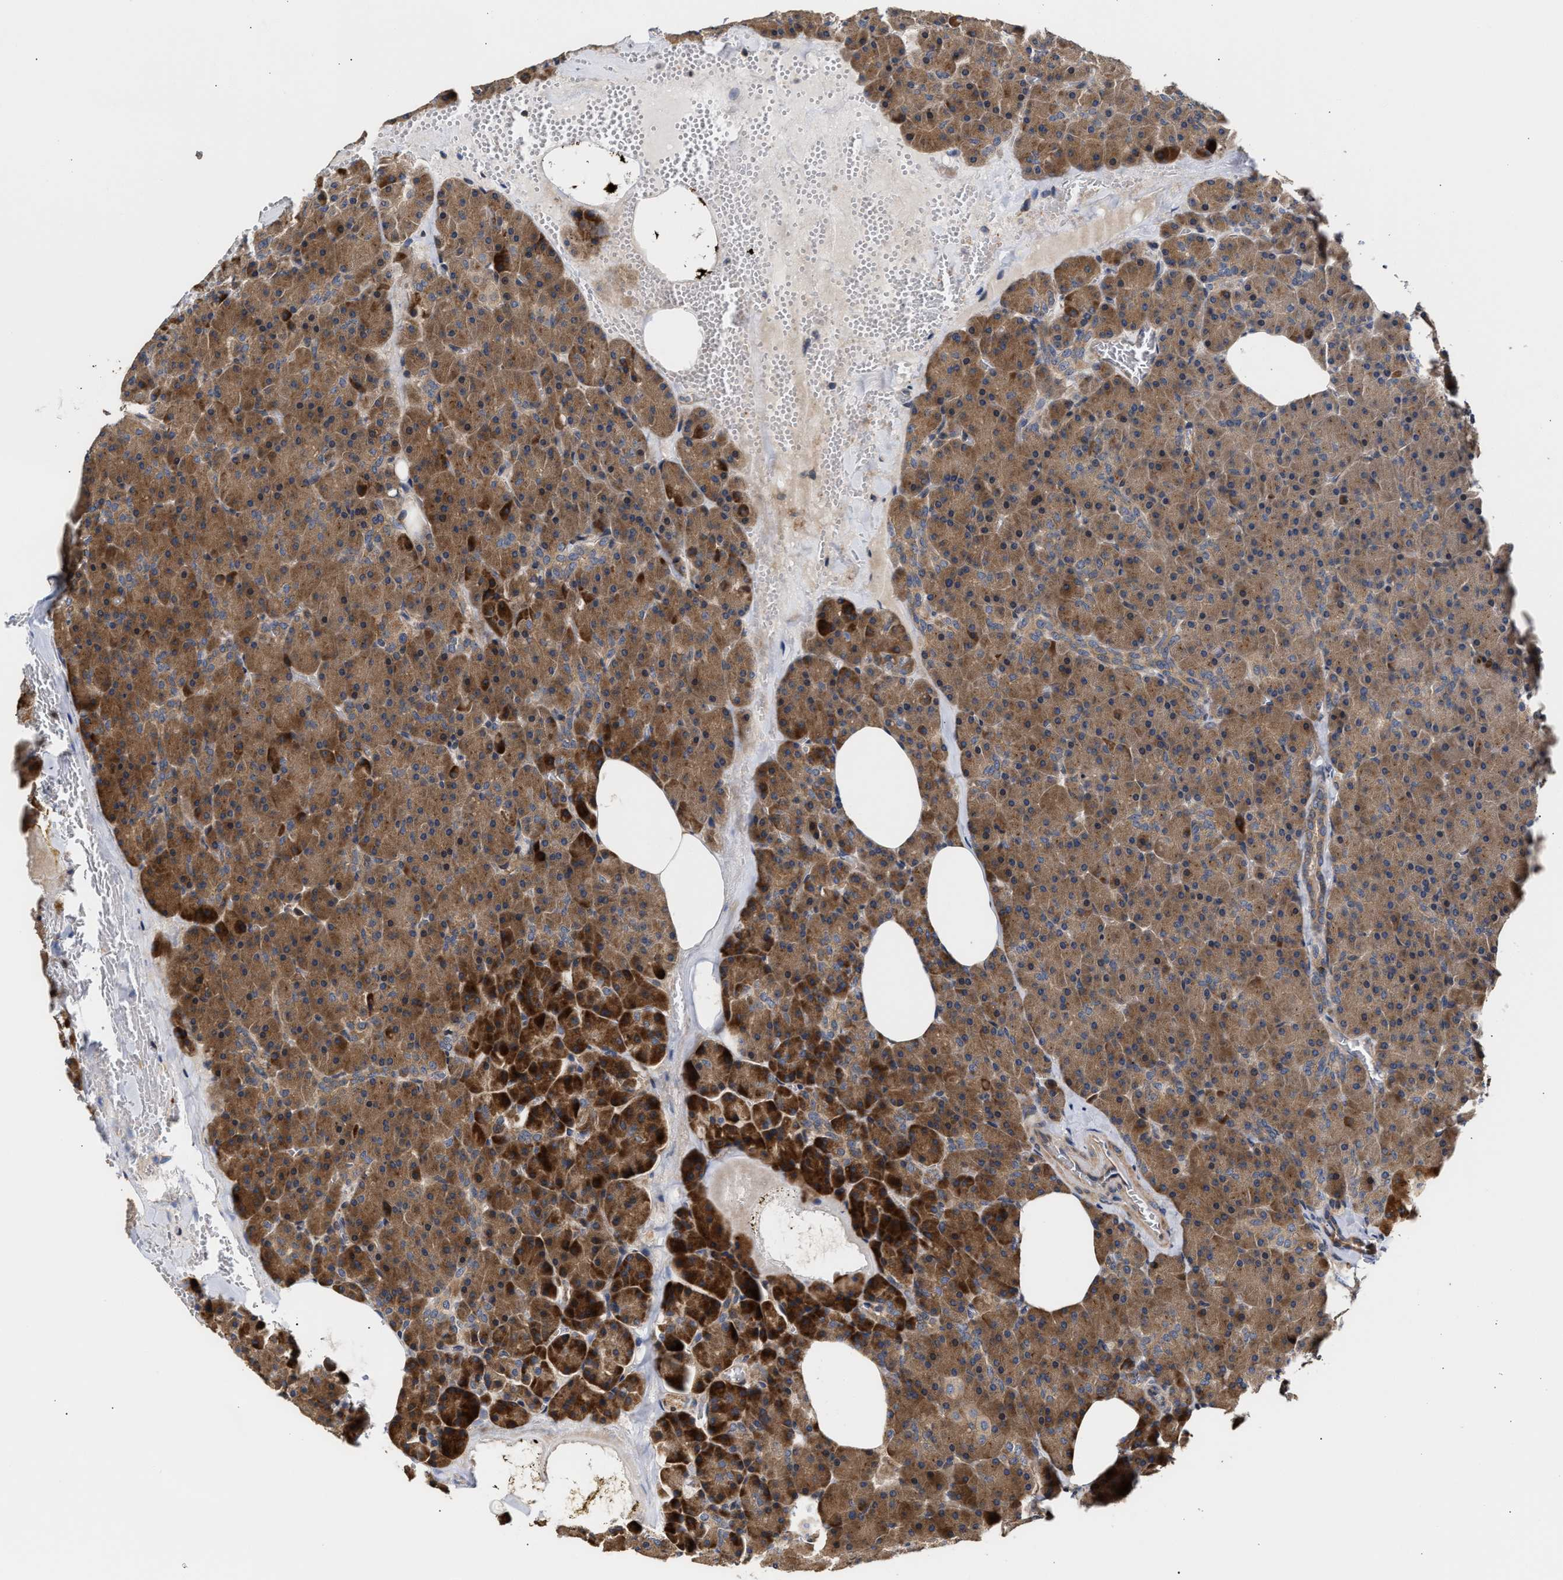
{"staining": {"intensity": "strong", "quantity": ">75%", "location": "cytoplasmic/membranous"}, "tissue": "pancreas", "cell_type": "Exocrine glandular cells", "image_type": "normal", "snomed": [{"axis": "morphology", "description": "Normal tissue, NOS"}, {"axis": "topography", "description": "Pancreas"}], "caption": "DAB (3,3'-diaminobenzidine) immunohistochemical staining of normal human pancreas shows strong cytoplasmic/membranous protein expression in about >75% of exocrine glandular cells. The staining is performed using DAB (3,3'-diaminobenzidine) brown chromogen to label protein expression. The nuclei are counter-stained blue using hematoxylin.", "gene": "CLIP2", "patient": {"sex": "female", "age": 35}}